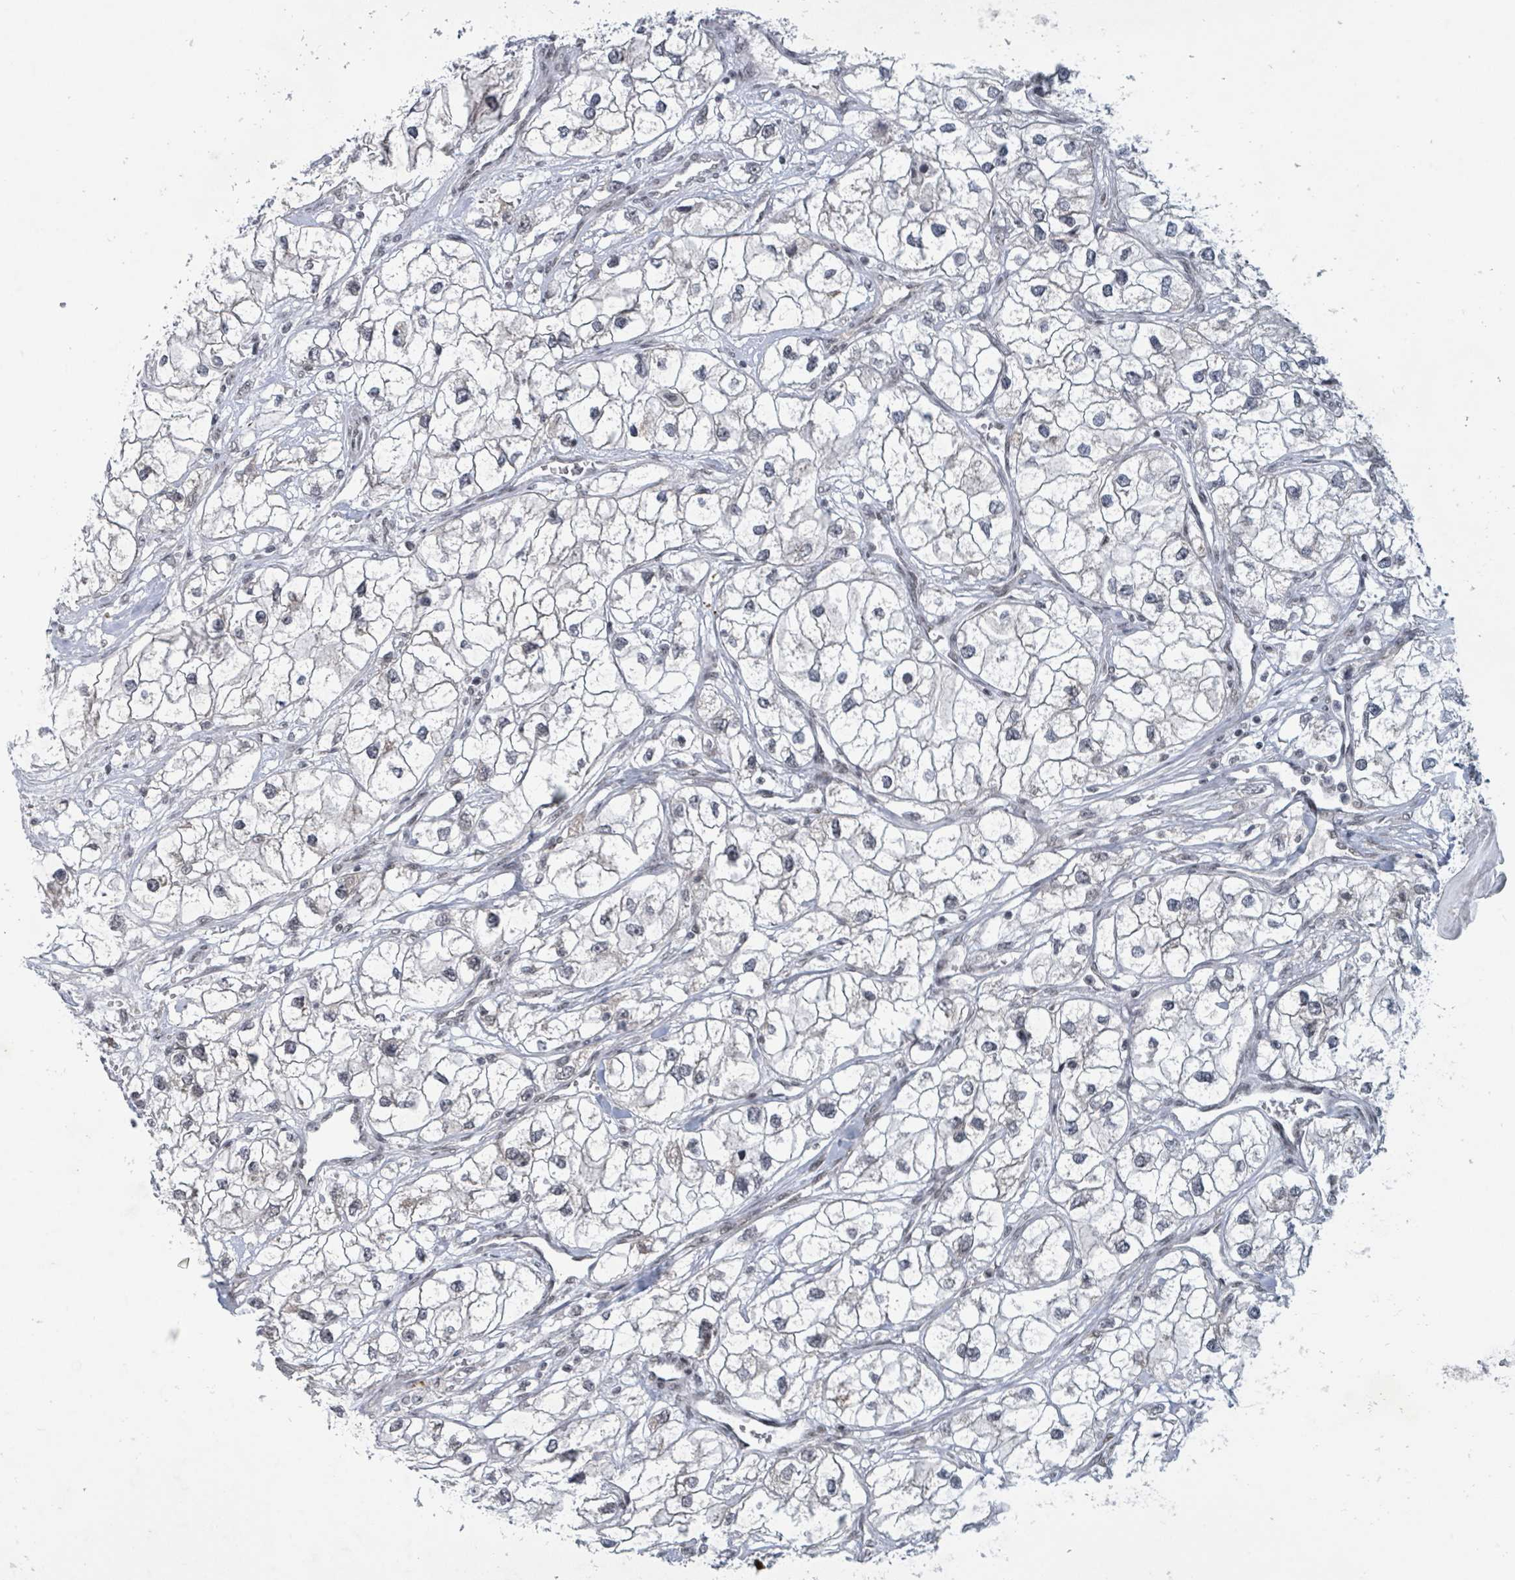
{"staining": {"intensity": "weak", "quantity": "25%-75%", "location": "nuclear"}, "tissue": "renal cancer", "cell_type": "Tumor cells", "image_type": "cancer", "snomed": [{"axis": "morphology", "description": "Adenocarcinoma, NOS"}, {"axis": "topography", "description": "Kidney"}], "caption": "Renal adenocarcinoma tissue exhibits weak nuclear expression in approximately 25%-75% of tumor cells, visualized by immunohistochemistry. (DAB IHC, brown staining for protein, blue staining for nuclei).", "gene": "BANP", "patient": {"sex": "male", "age": 59}}